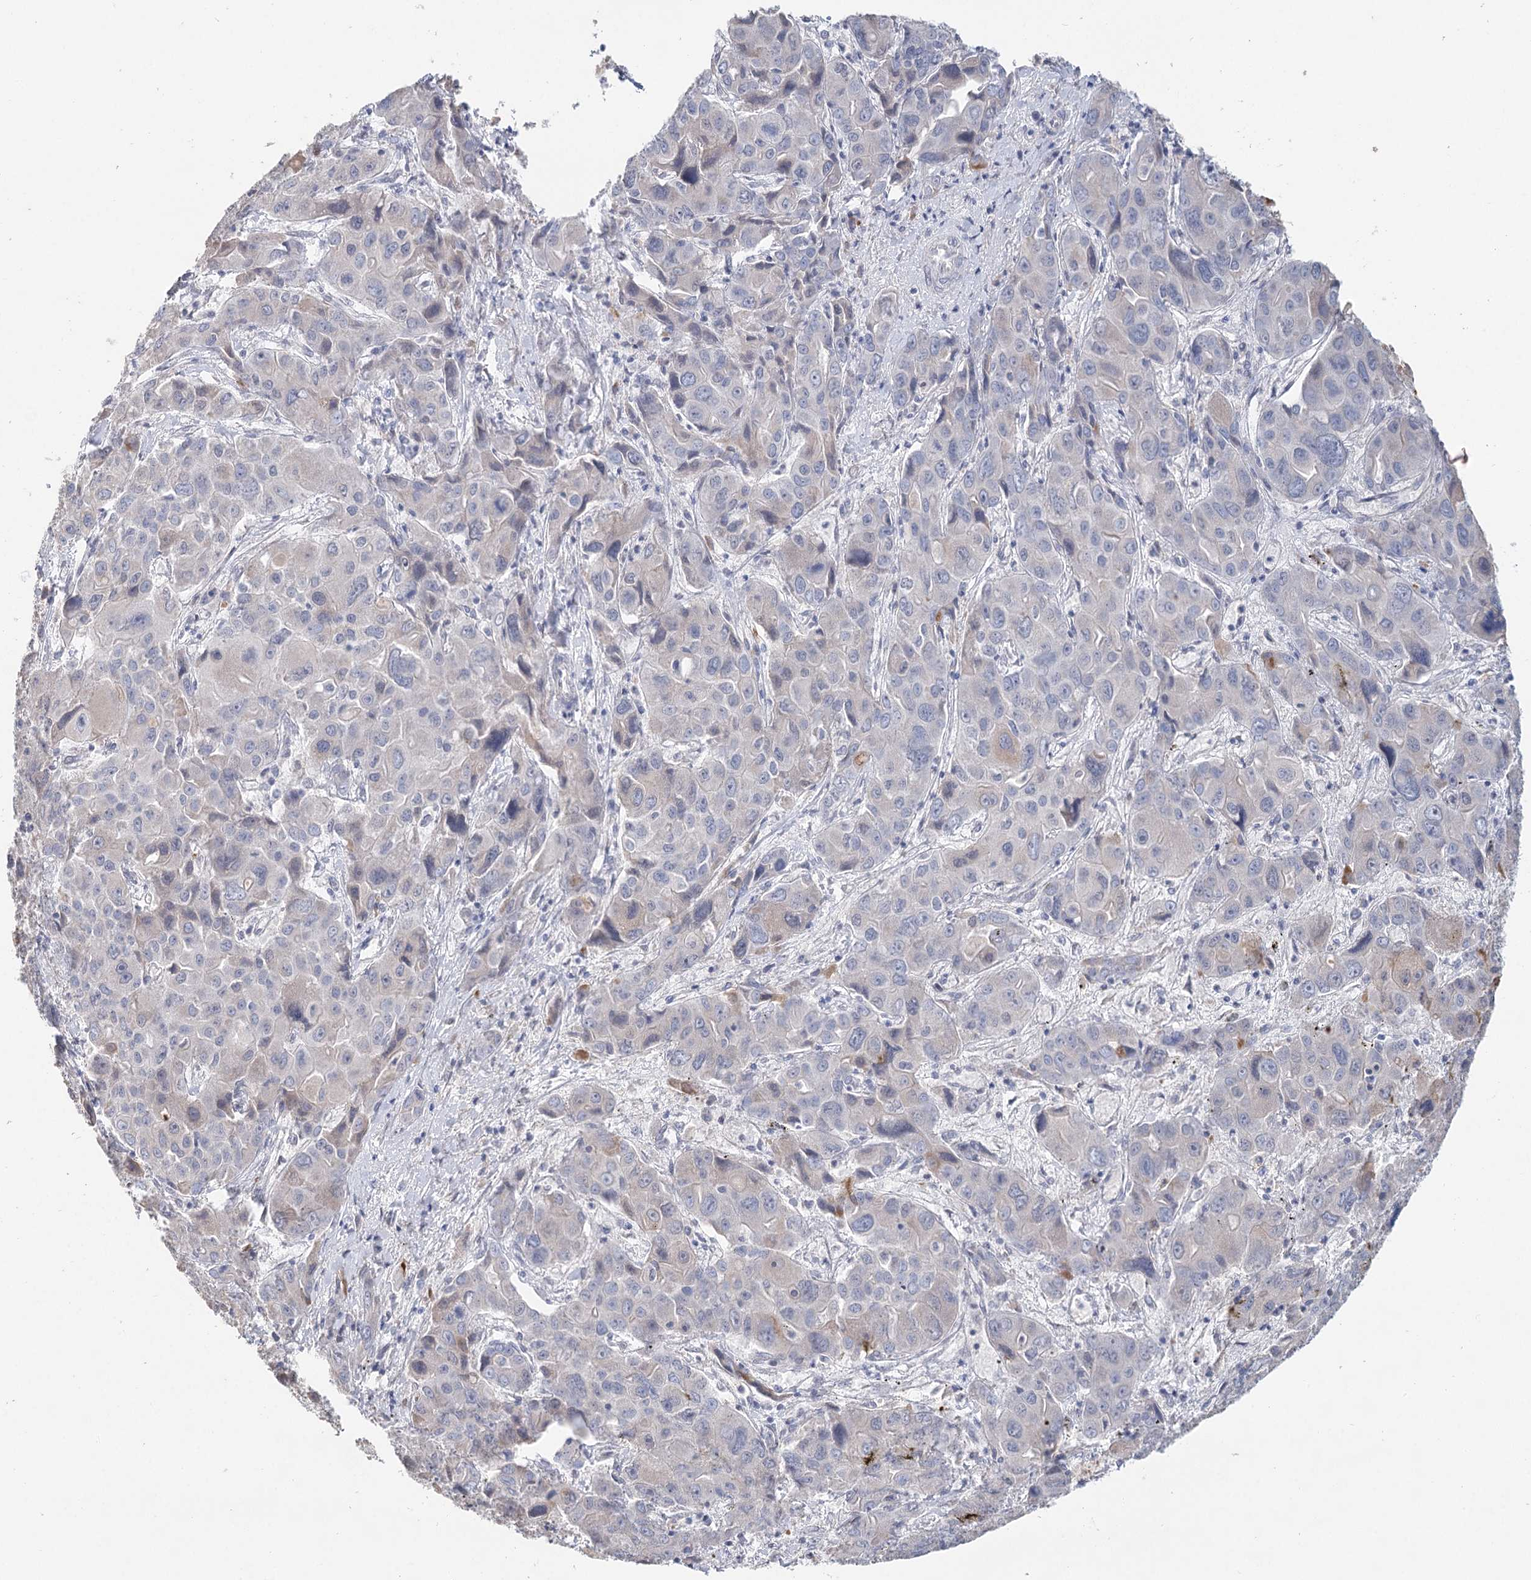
{"staining": {"intensity": "negative", "quantity": "none", "location": "none"}, "tissue": "liver cancer", "cell_type": "Tumor cells", "image_type": "cancer", "snomed": [{"axis": "morphology", "description": "Cholangiocarcinoma"}, {"axis": "topography", "description": "Liver"}], "caption": "Immunohistochemistry image of liver cancer (cholangiocarcinoma) stained for a protein (brown), which shows no positivity in tumor cells.", "gene": "ARHGAP44", "patient": {"sex": "male", "age": 67}}